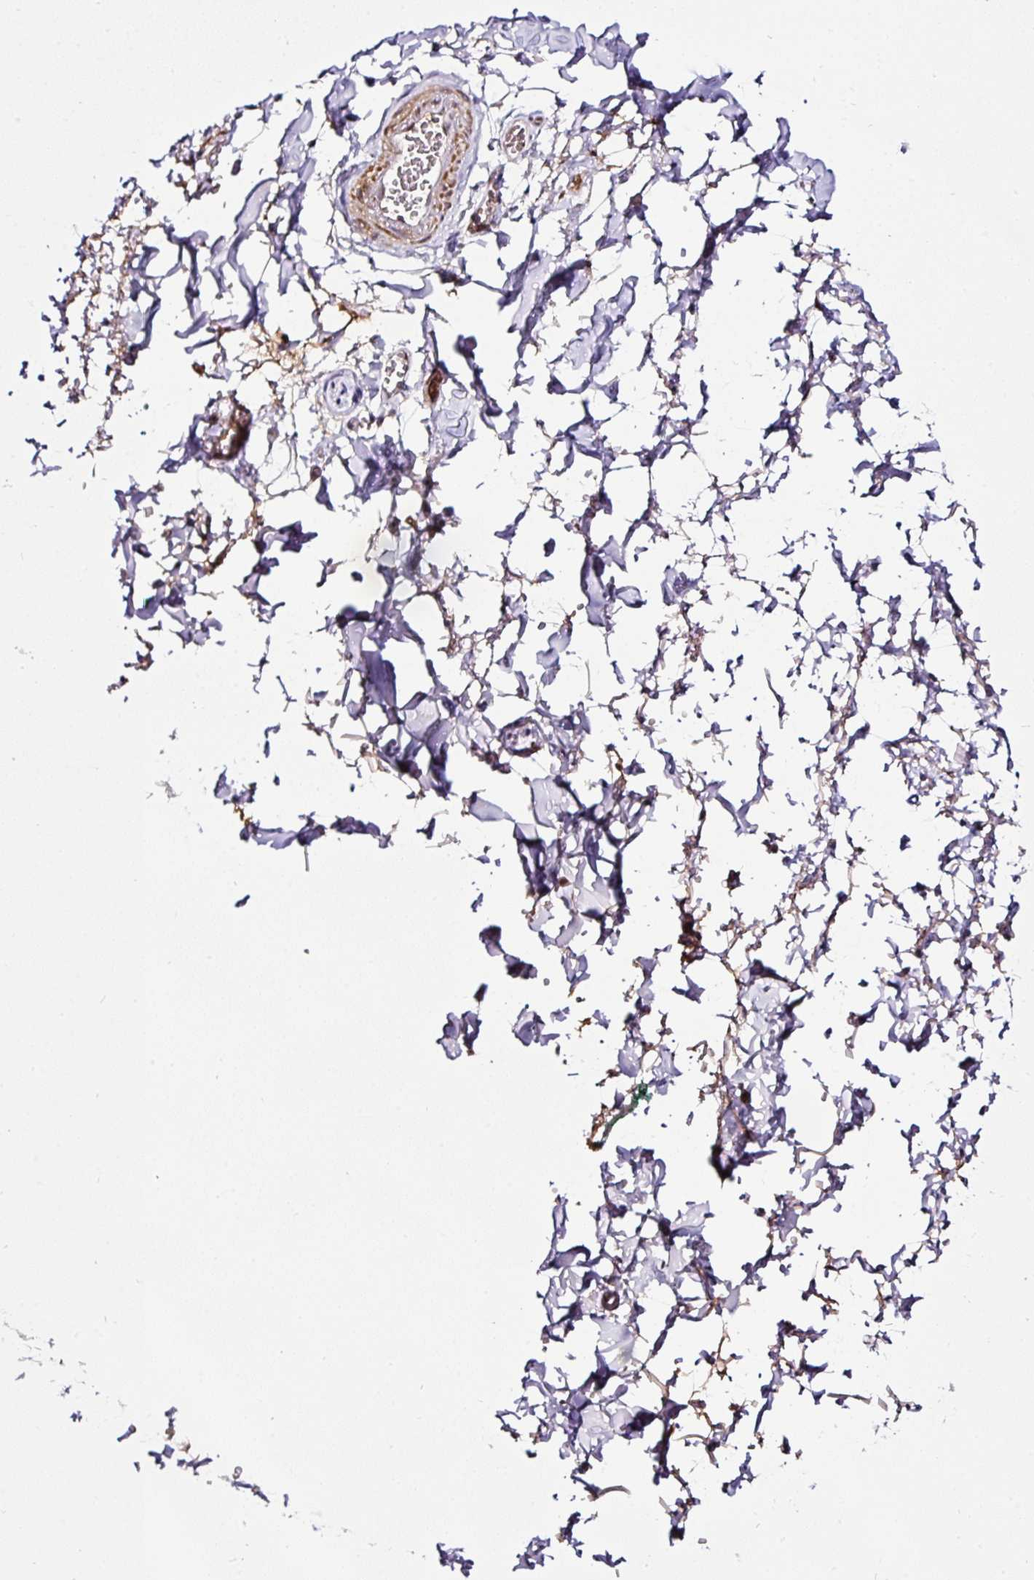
{"staining": {"intensity": "negative", "quantity": "none", "location": "none"}, "tissue": "adipose tissue", "cell_type": "Adipocytes", "image_type": "normal", "snomed": [{"axis": "morphology", "description": "Normal tissue, NOS"}, {"axis": "topography", "description": "Vulva"}, {"axis": "topography", "description": "Vagina"}, {"axis": "topography", "description": "Peripheral nerve tissue"}], "caption": "Immunohistochemistry of normal human adipose tissue displays no positivity in adipocytes.", "gene": "KLF16", "patient": {"sex": "female", "age": 66}}